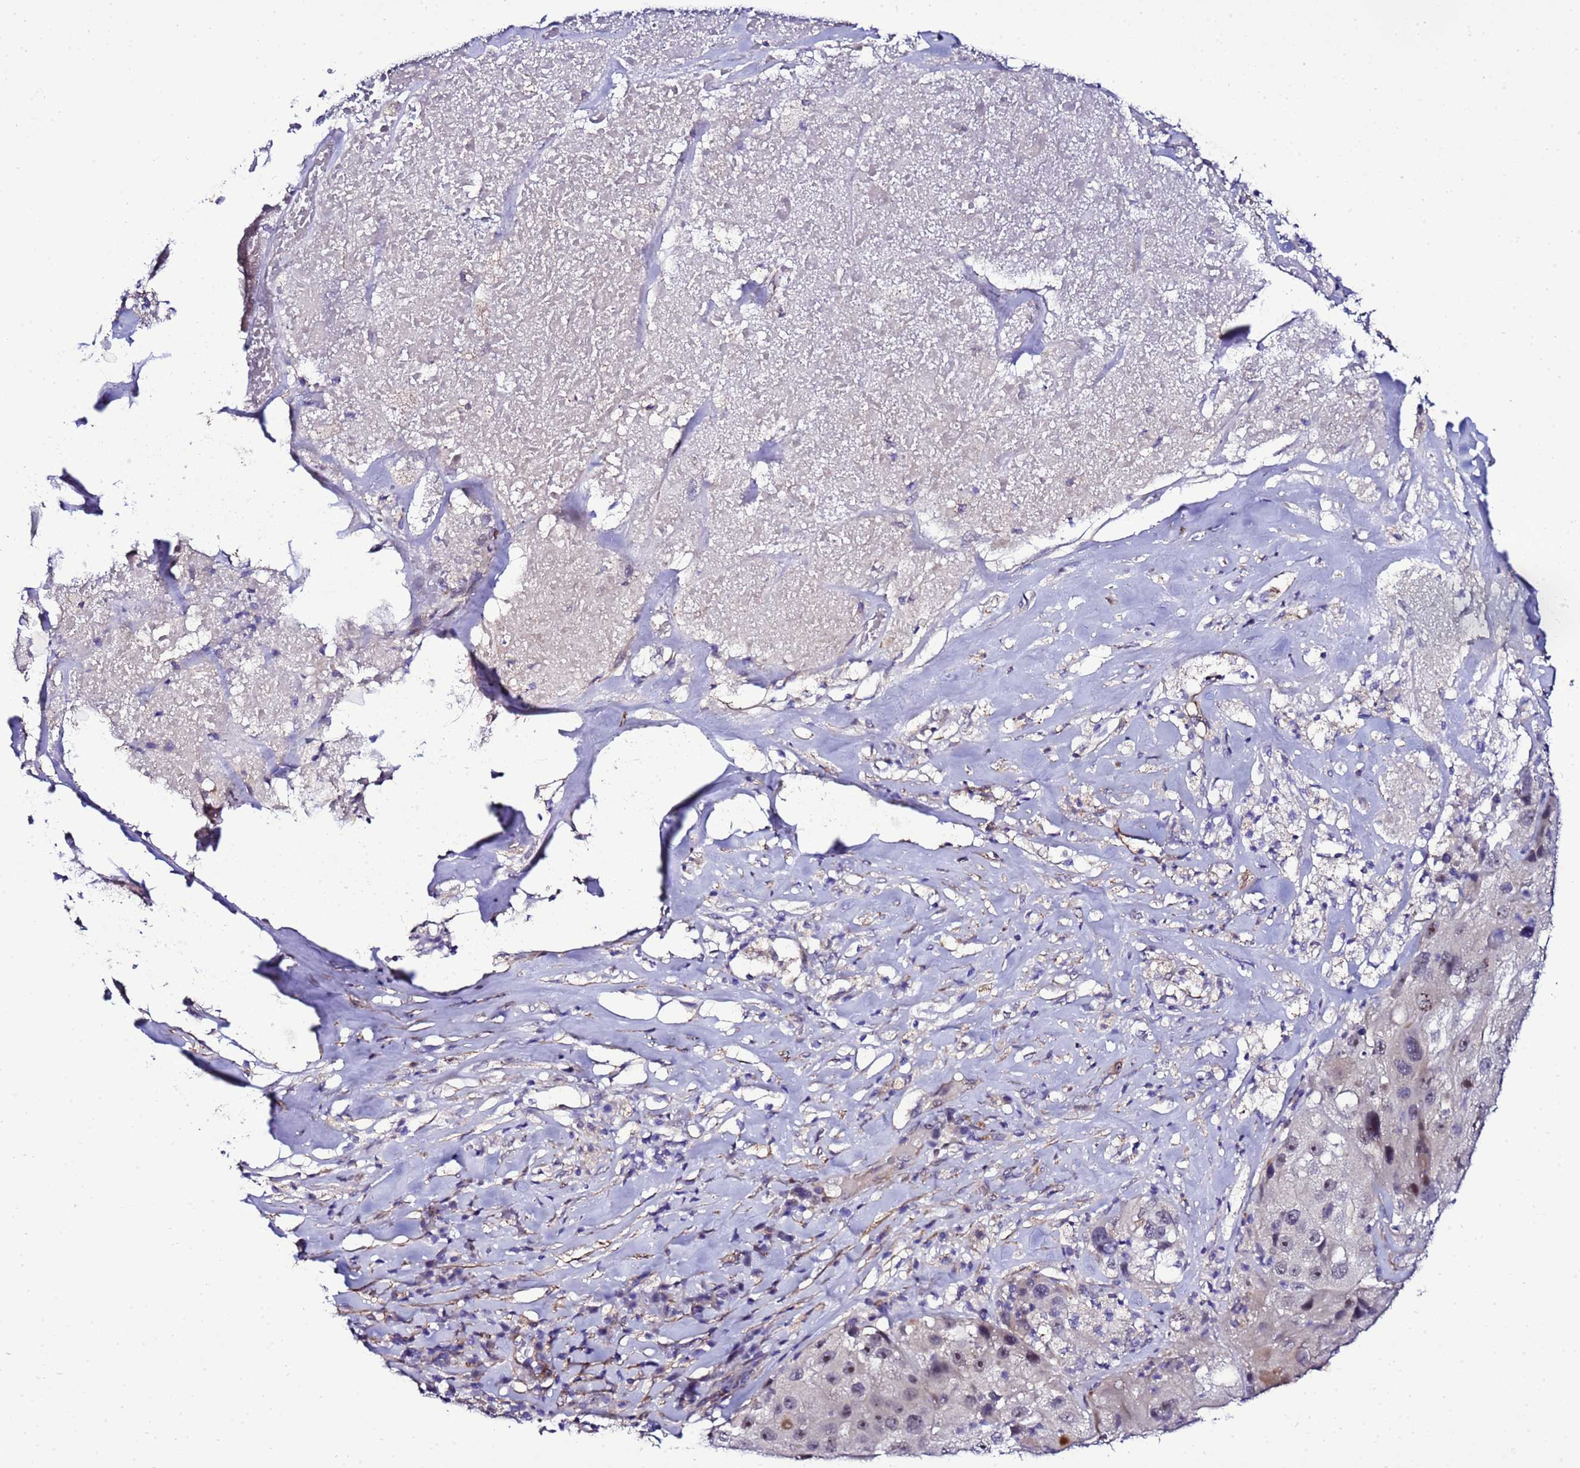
{"staining": {"intensity": "weak", "quantity": "<25%", "location": "nuclear"}, "tissue": "melanoma", "cell_type": "Tumor cells", "image_type": "cancer", "snomed": [{"axis": "morphology", "description": "Malignant melanoma, Metastatic site"}, {"axis": "topography", "description": "Lymph node"}], "caption": "Immunohistochemistry (IHC) histopathology image of human melanoma stained for a protein (brown), which shows no positivity in tumor cells.", "gene": "GZF1", "patient": {"sex": "male", "age": 62}}